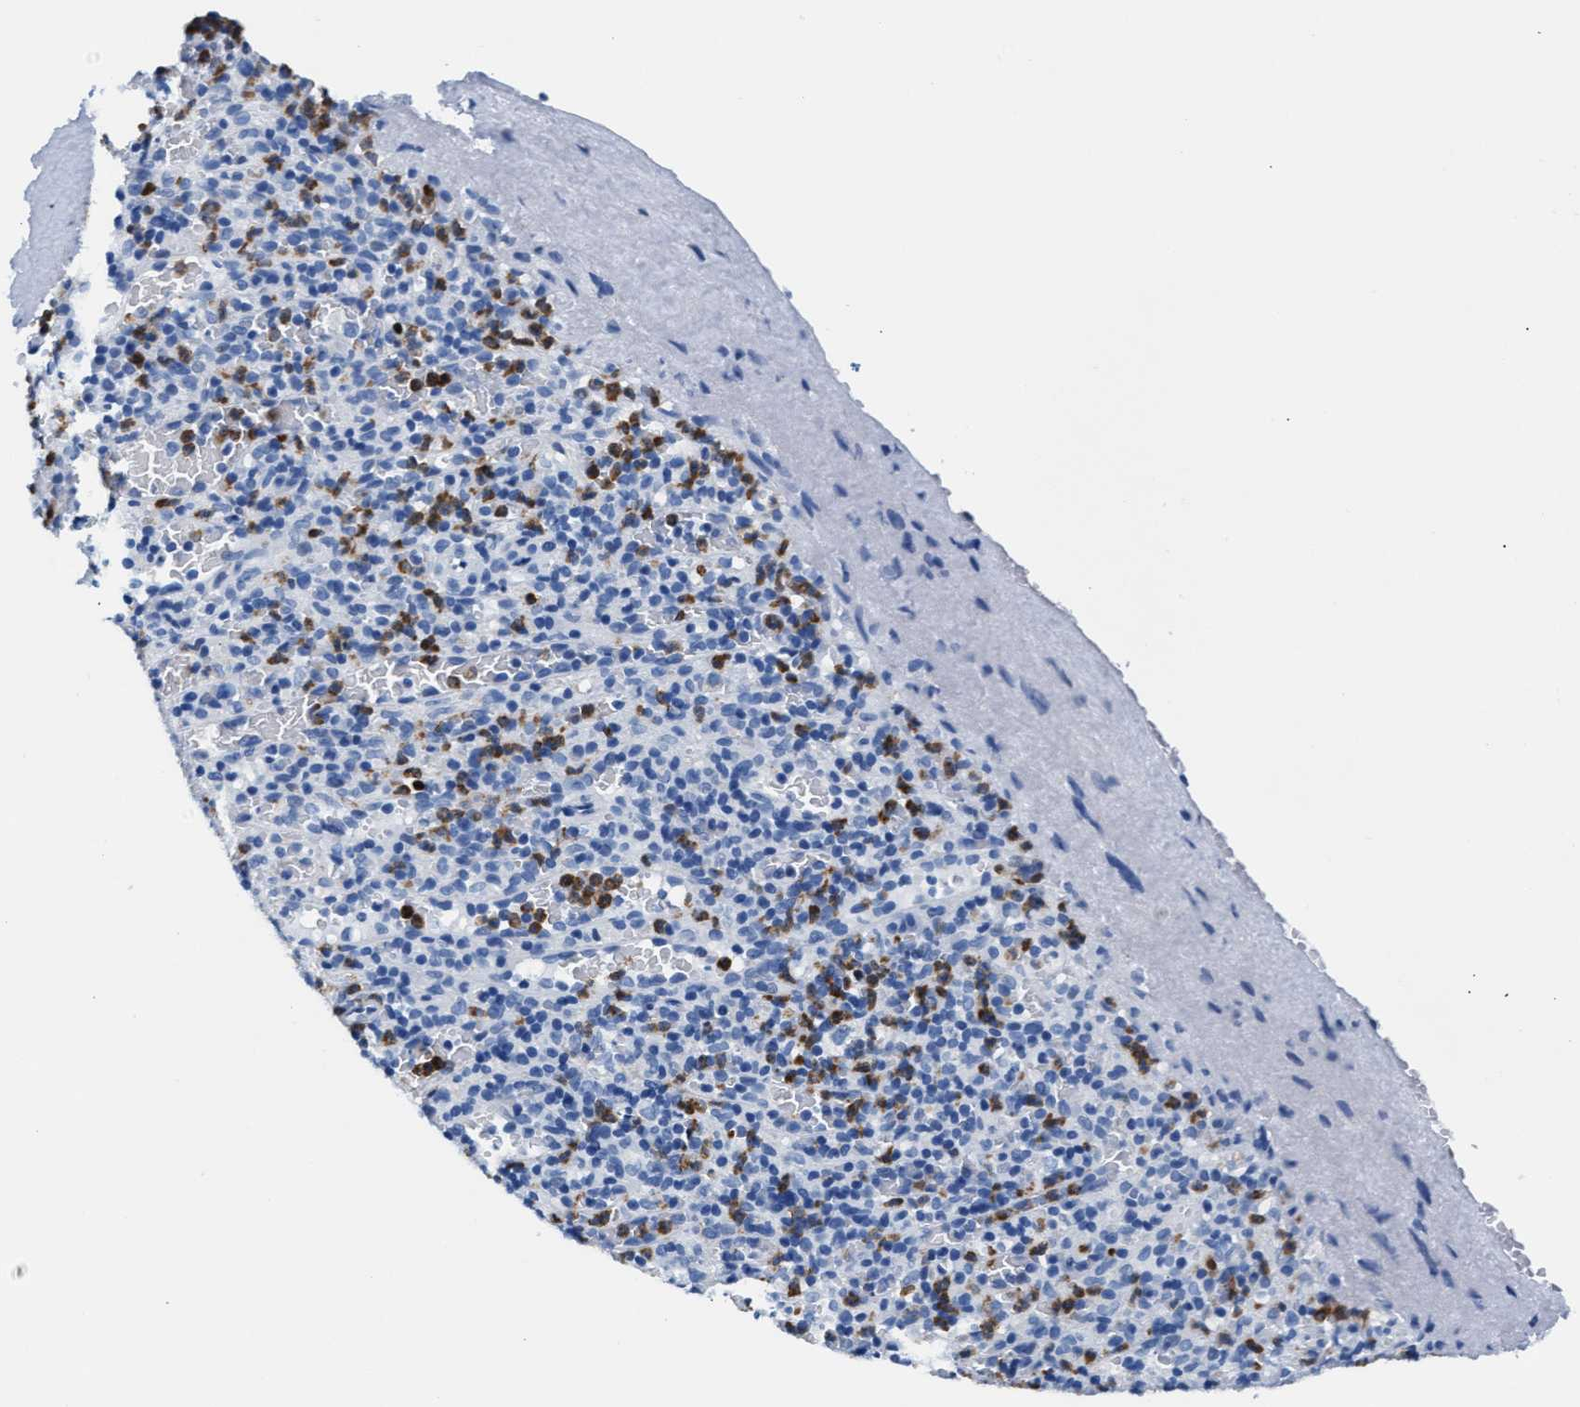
{"staining": {"intensity": "strong", "quantity": "25%-75%", "location": "cytoplasmic/membranous"}, "tissue": "spleen", "cell_type": "Cells in red pulp", "image_type": "normal", "snomed": [{"axis": "morphology", "description": "Normal tissue, NOS"}, {"axis": "topography", "description": "Spleen"}], "caption": "Protein expression analysis of benign spleen shows strong cytoplasmic/membranous expression in approximately 25%-75% of cells in red pulp.", "gene": "MMP8", "patient": {"sex": "female", "age": 74}}